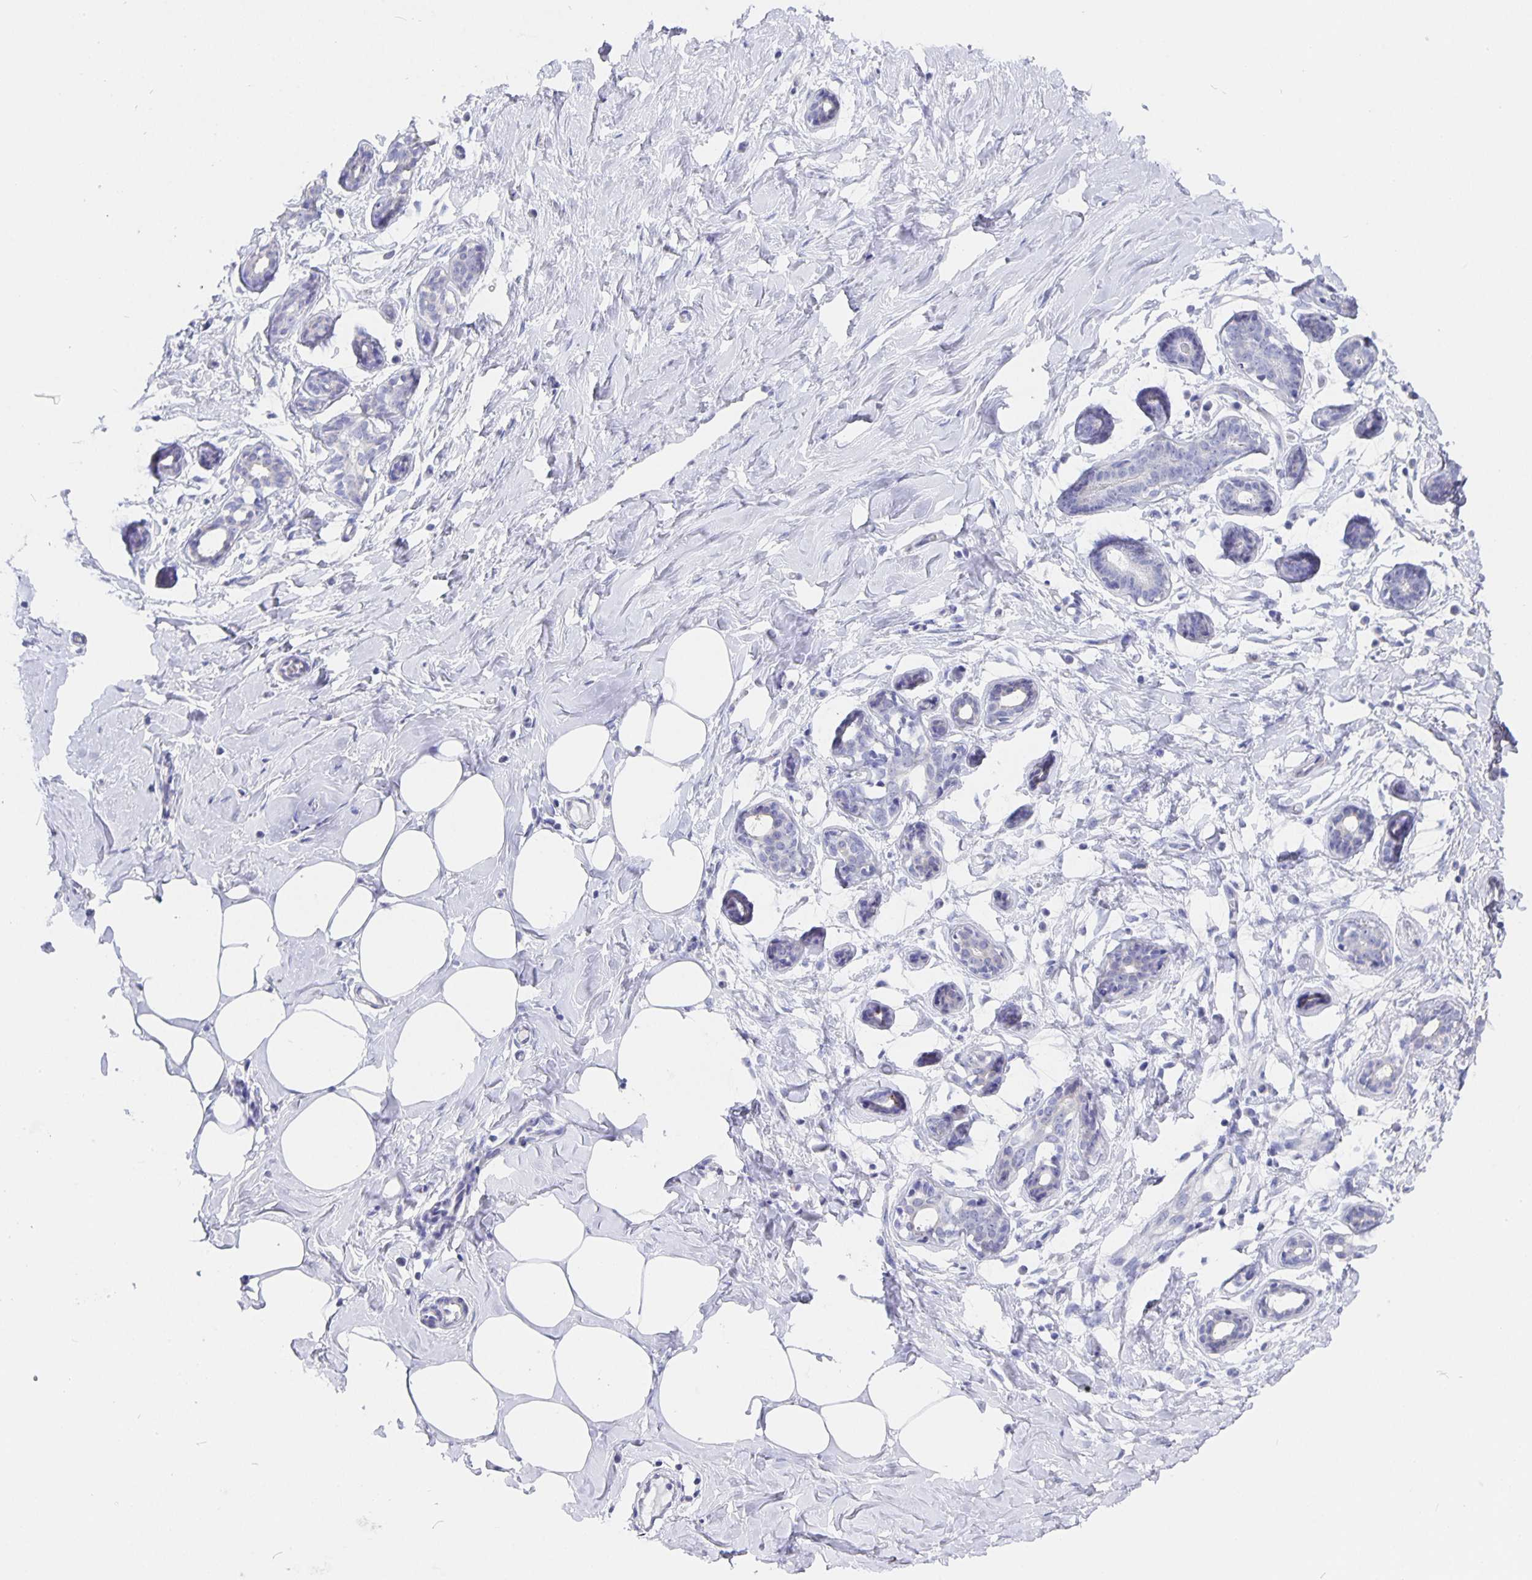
{"staining": {"intensity": "negative", "quantity": "none", "location": "none"}, "tissue": "breast", "cell_type": "Adipocytes", "image_type": "normal", "snomed": [{"axis": "morphology", "description": "Normal tissue, NOS"}, {"axis": "topography", "description": "Breast"}], "caption": "High magnification brightfield microscopy of normal breast stained with DAB (brown) and counterstained with hematoxylin (blue): adipocytes show no significant staining.", "gene": "CFAP74", "patient": {"sex": "female", "age": 27}}